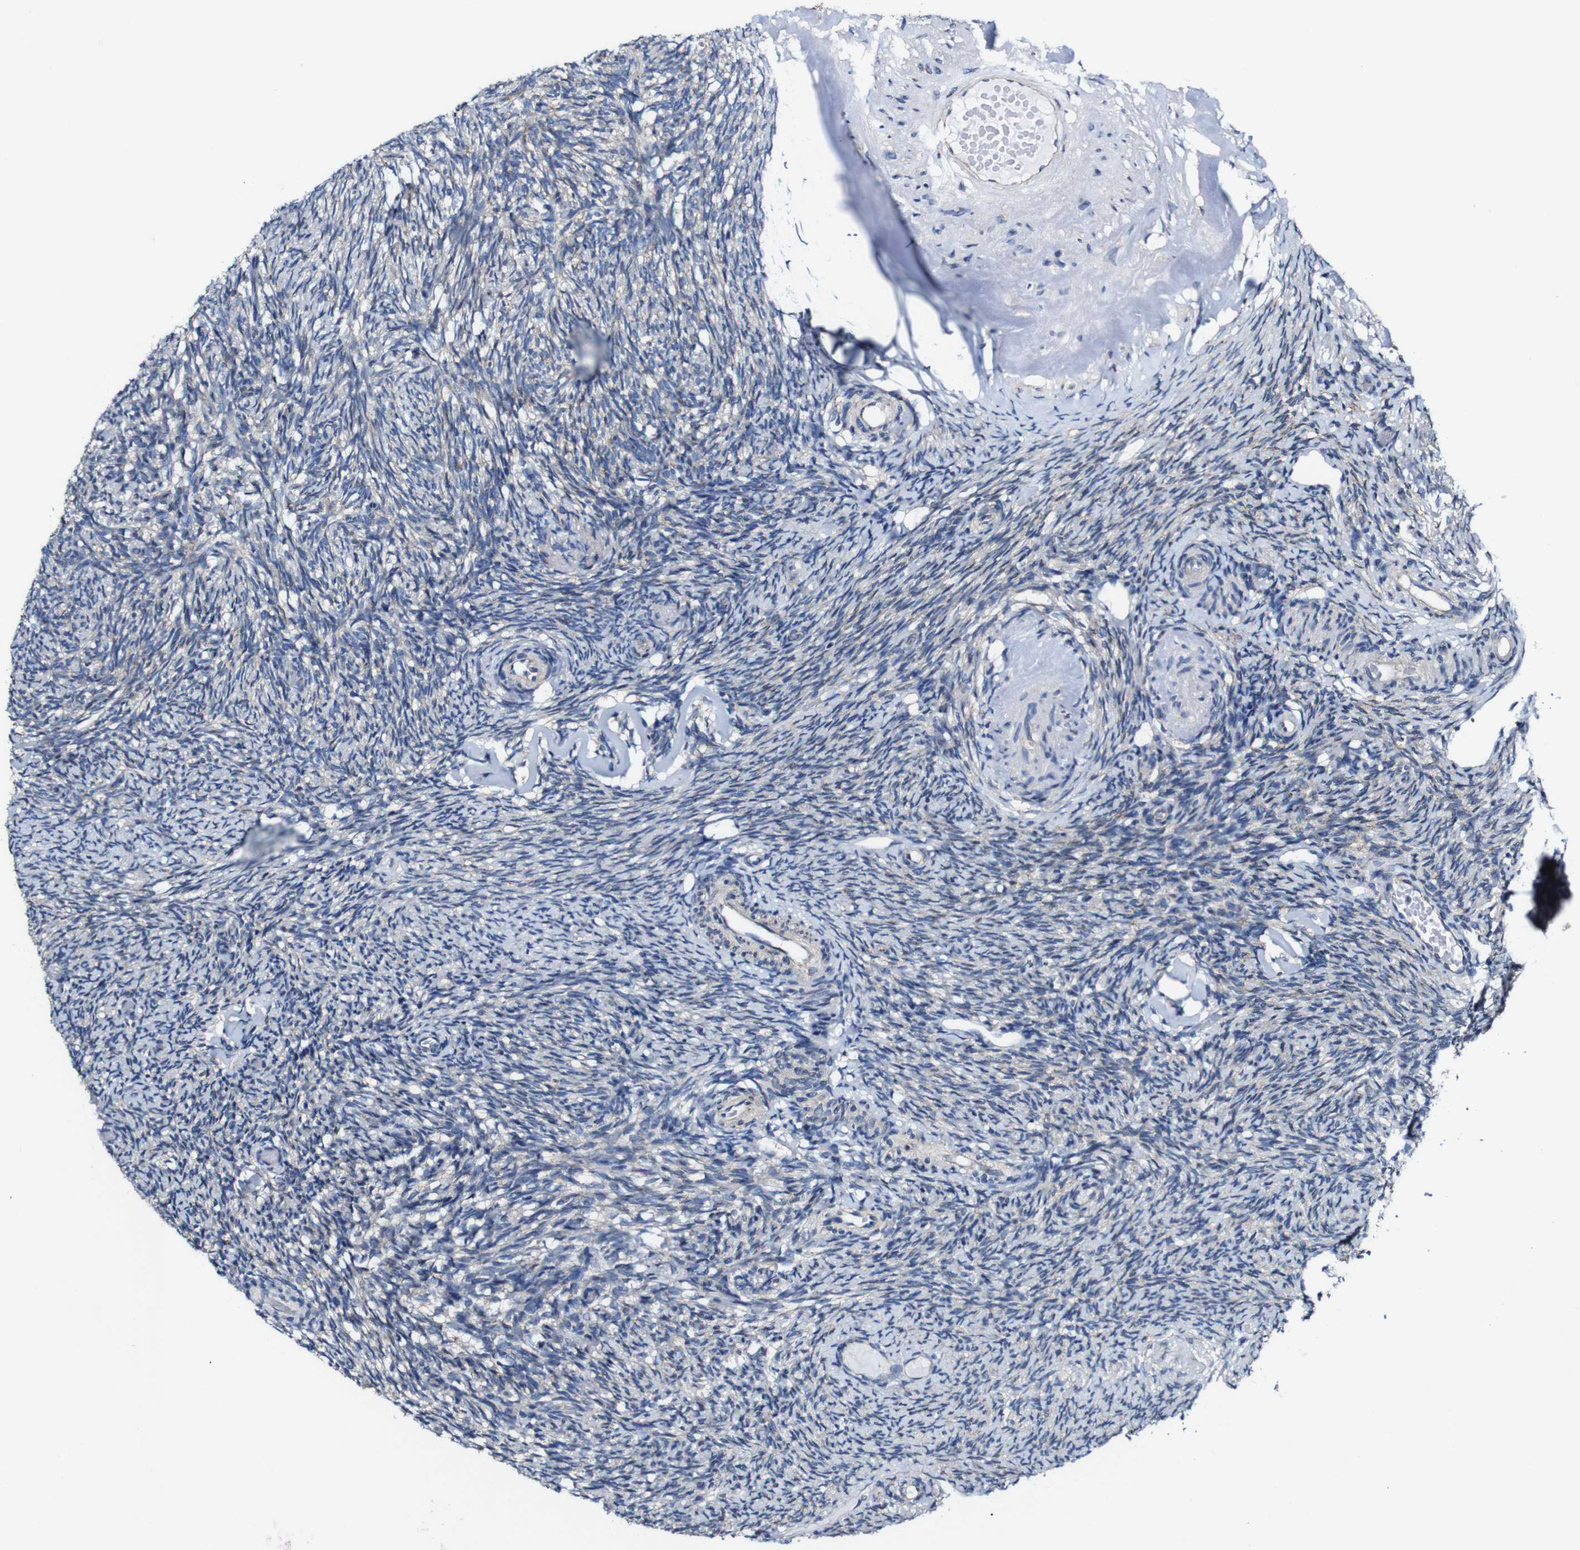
{"staining": {"intensity": "weak", "quantity": ">75%", "location": "cytoplasmic/membranous"}, "tissue": "ovary", "cell_type": "Follicle cells", "image_type": "normal", "snomed": [{"axis": "morphology", "description": "Normal tissue, NOS"}, {"axis": "topography", "description": "Ovary"}], "caption": "High-magnification brightfield microscopy of unremarkable ovary stained with DAB (brown) and counterstained with hematoxylin (blue). follicle cells exhibit weak cytoplasmic/membranous staining is present in about>75% of cells.", "gene": "CSF1R", "patient": {"sex": "female", "age": 60}}